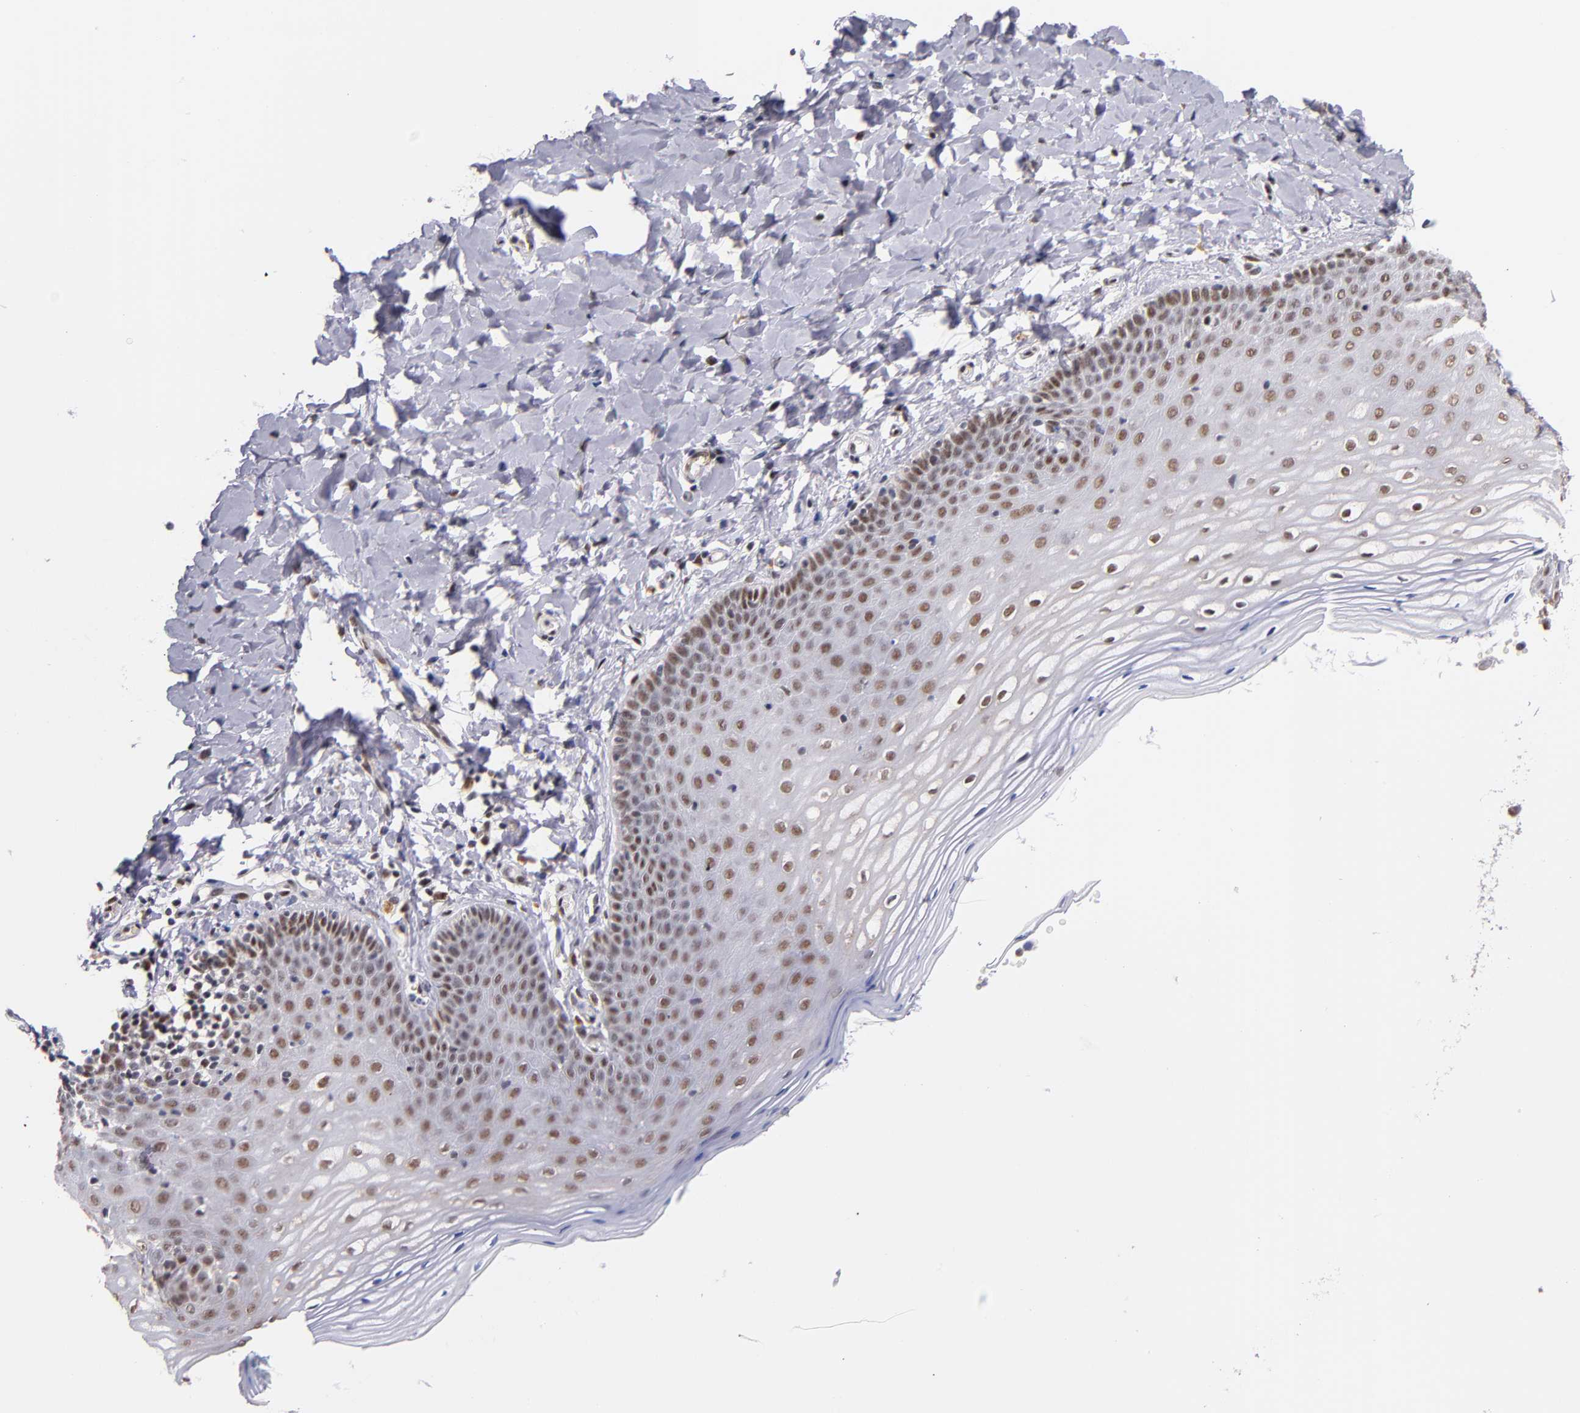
{"staining": {"intensity": "weak", "quantity": "<25%", "location": "nuclear"}, "tissue": "vagina", "cell_type": "Squamous epithelial cells", "image_type": "normal", "snomed": [{"axis": "morphology", "description": "Normal tissue, NOS"}, {"axis": "topography", "description": "Vagina"}], "caption": "IHC of unremarkable human vagina reveals no positivity in squamous epithelial cells. (Immunohistochemistry (ihc), brightfield microscopy, high magnification).", "gene": "SRF", "patient": {"sex": "female", "age": 55}}